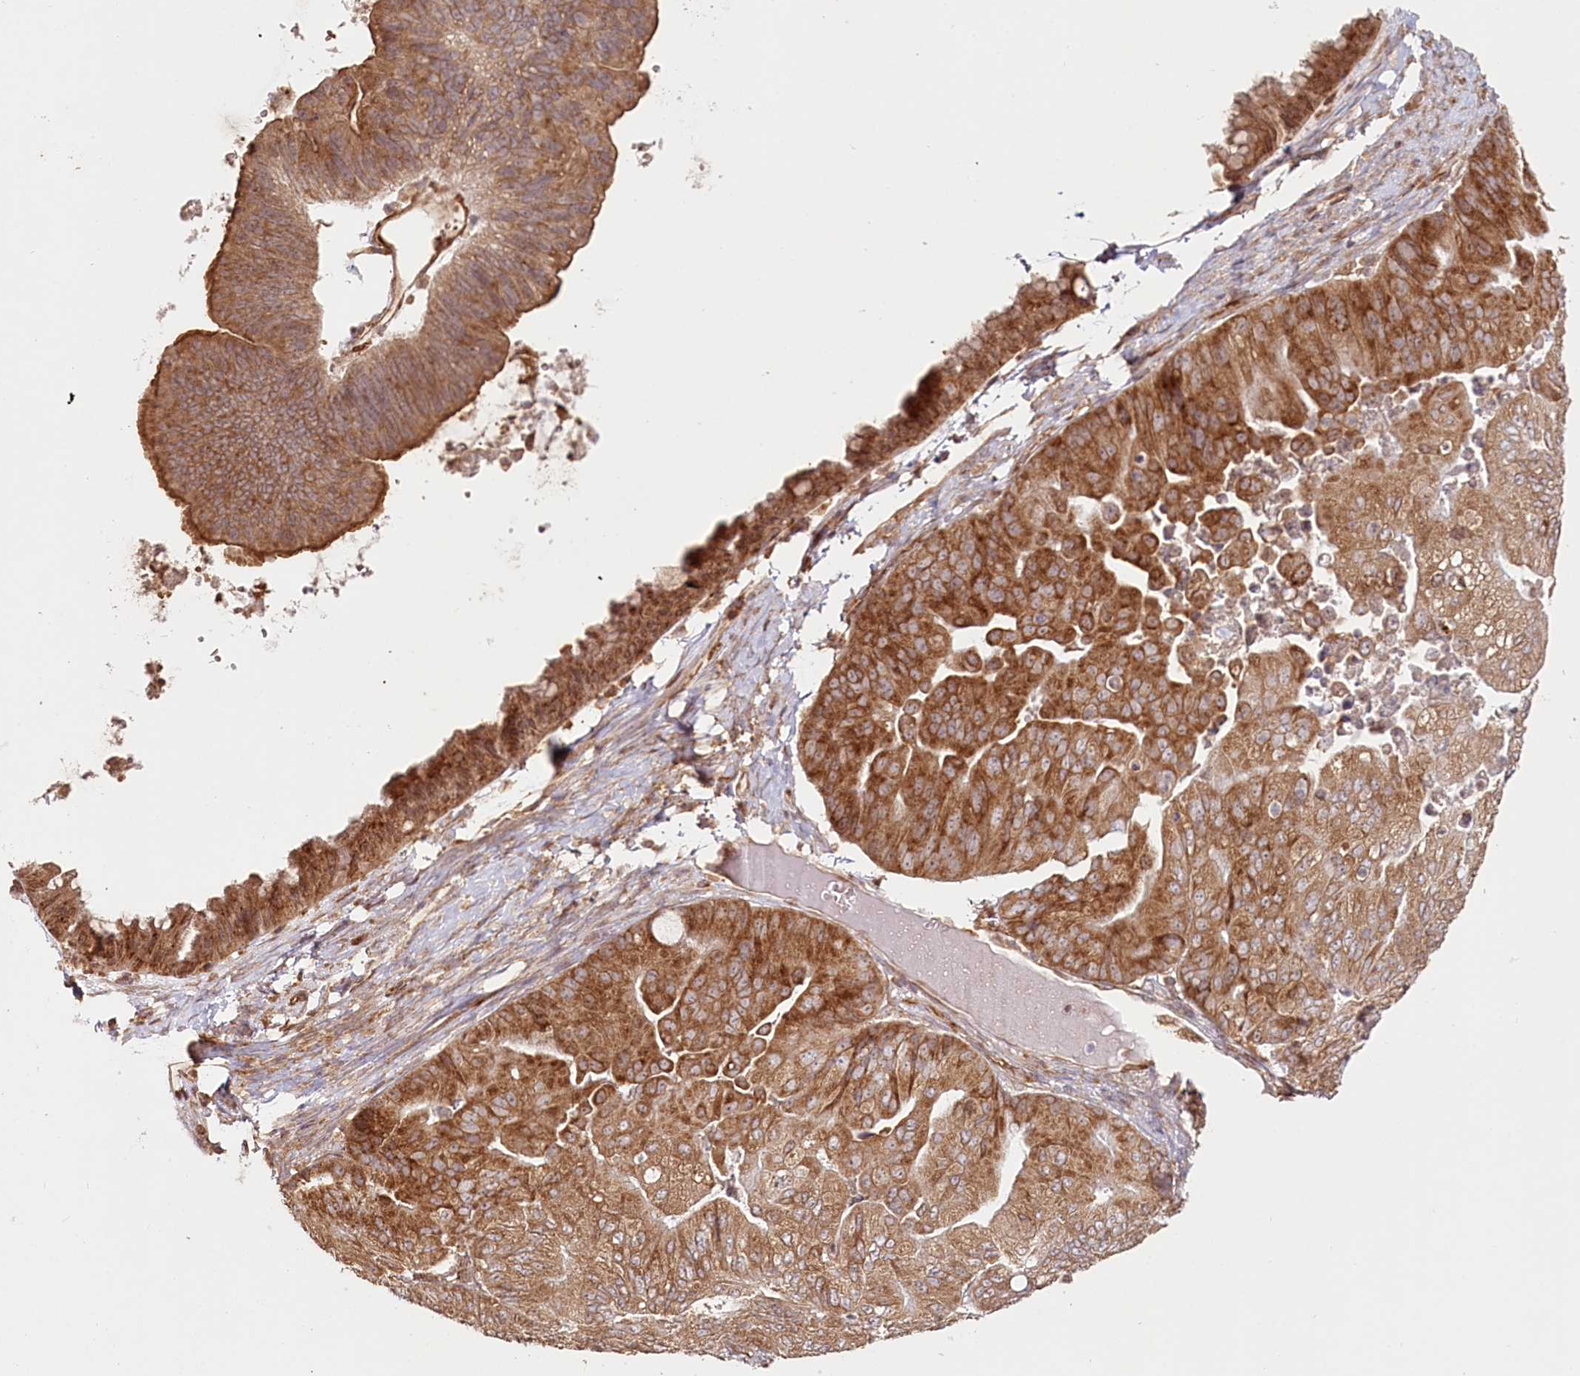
{"staining": {"intensity": "moderate", "quantity": ">75%", "location": "cytoplasmic/membranous"}, "tissue": "ovarian cancer", "cell_type": "Tumor cells", "image_type": "cancer", "snomed": [{"axis": "morphology", "description": "Cystadenocarcinoma, mucinous, NOS"}, {"axis": "topography", "description": "Ovary"}], "caption": "A brown stain shows moderate cytoplasmic/membranous expression of a protein in ovarian mucinous cystadenocarcinoma tumor cells. (Stains: DAB (3,3'-diaminobenzidine) in brown, nuclei in blue, Microscopy: brightfield microscopy at high magnification).", "gene": "OTUD4", "patient": {"sex": "female", "age": 61}}